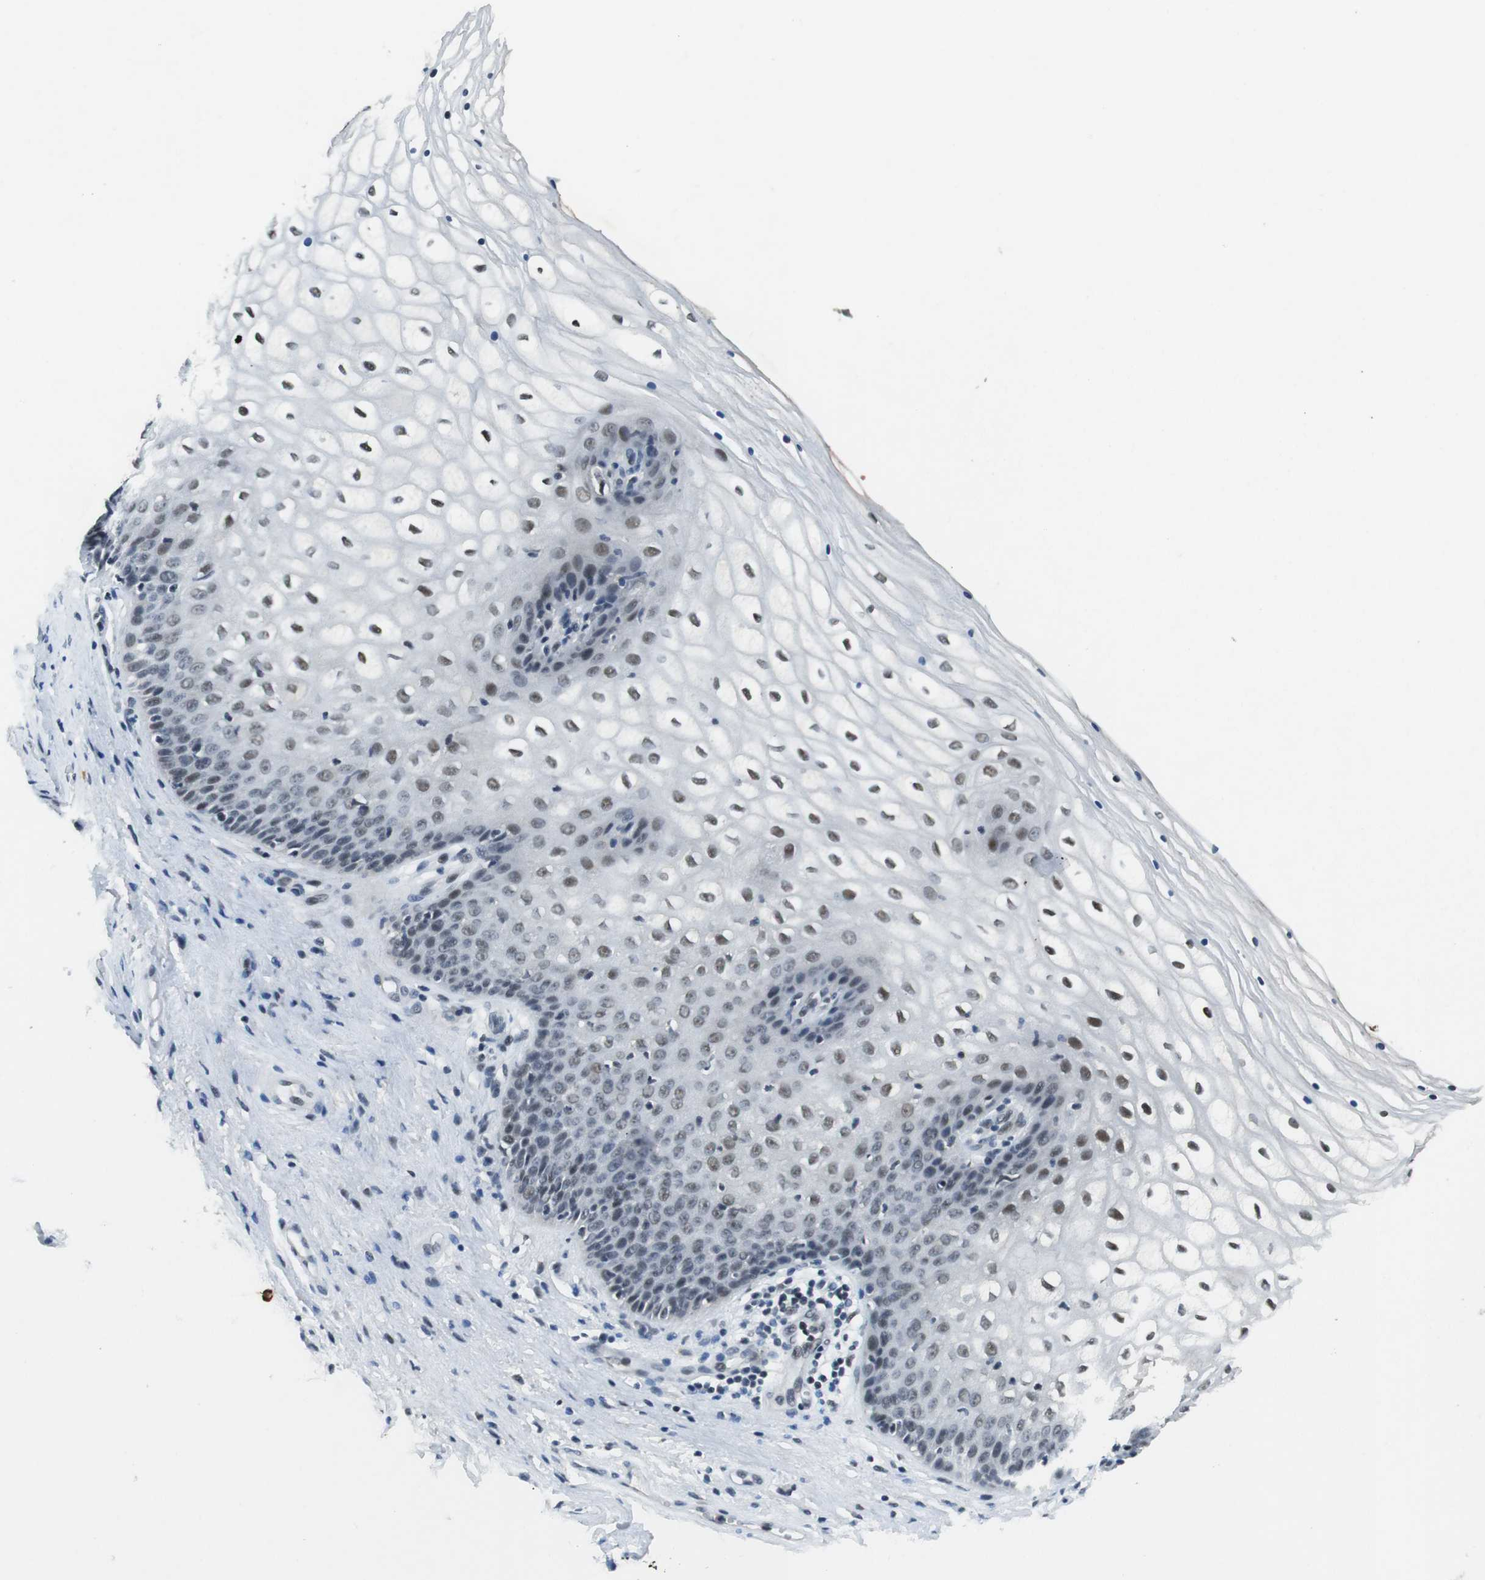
{"staining": {"intensity": "weak", "quantity": "25%-75%", "location": "nuclear"}, "tissue": "vagina", "cell_type": "Squamous epithelial cells", "image_type": "normal", "snomed": [{"axis": "morphology", "description": "Normal tissue, NOS"}, {"axis": "topography", "description": "Vagina"}], "caption": "An immunohistochemistry histopathology image of unremarkable tissue is shown. Protein staining in brown shows weak nuclear positivity in vagina within squamous epithelial cells.", "gene": "USP7", "patient": {"sex": "female", "age": 34}}